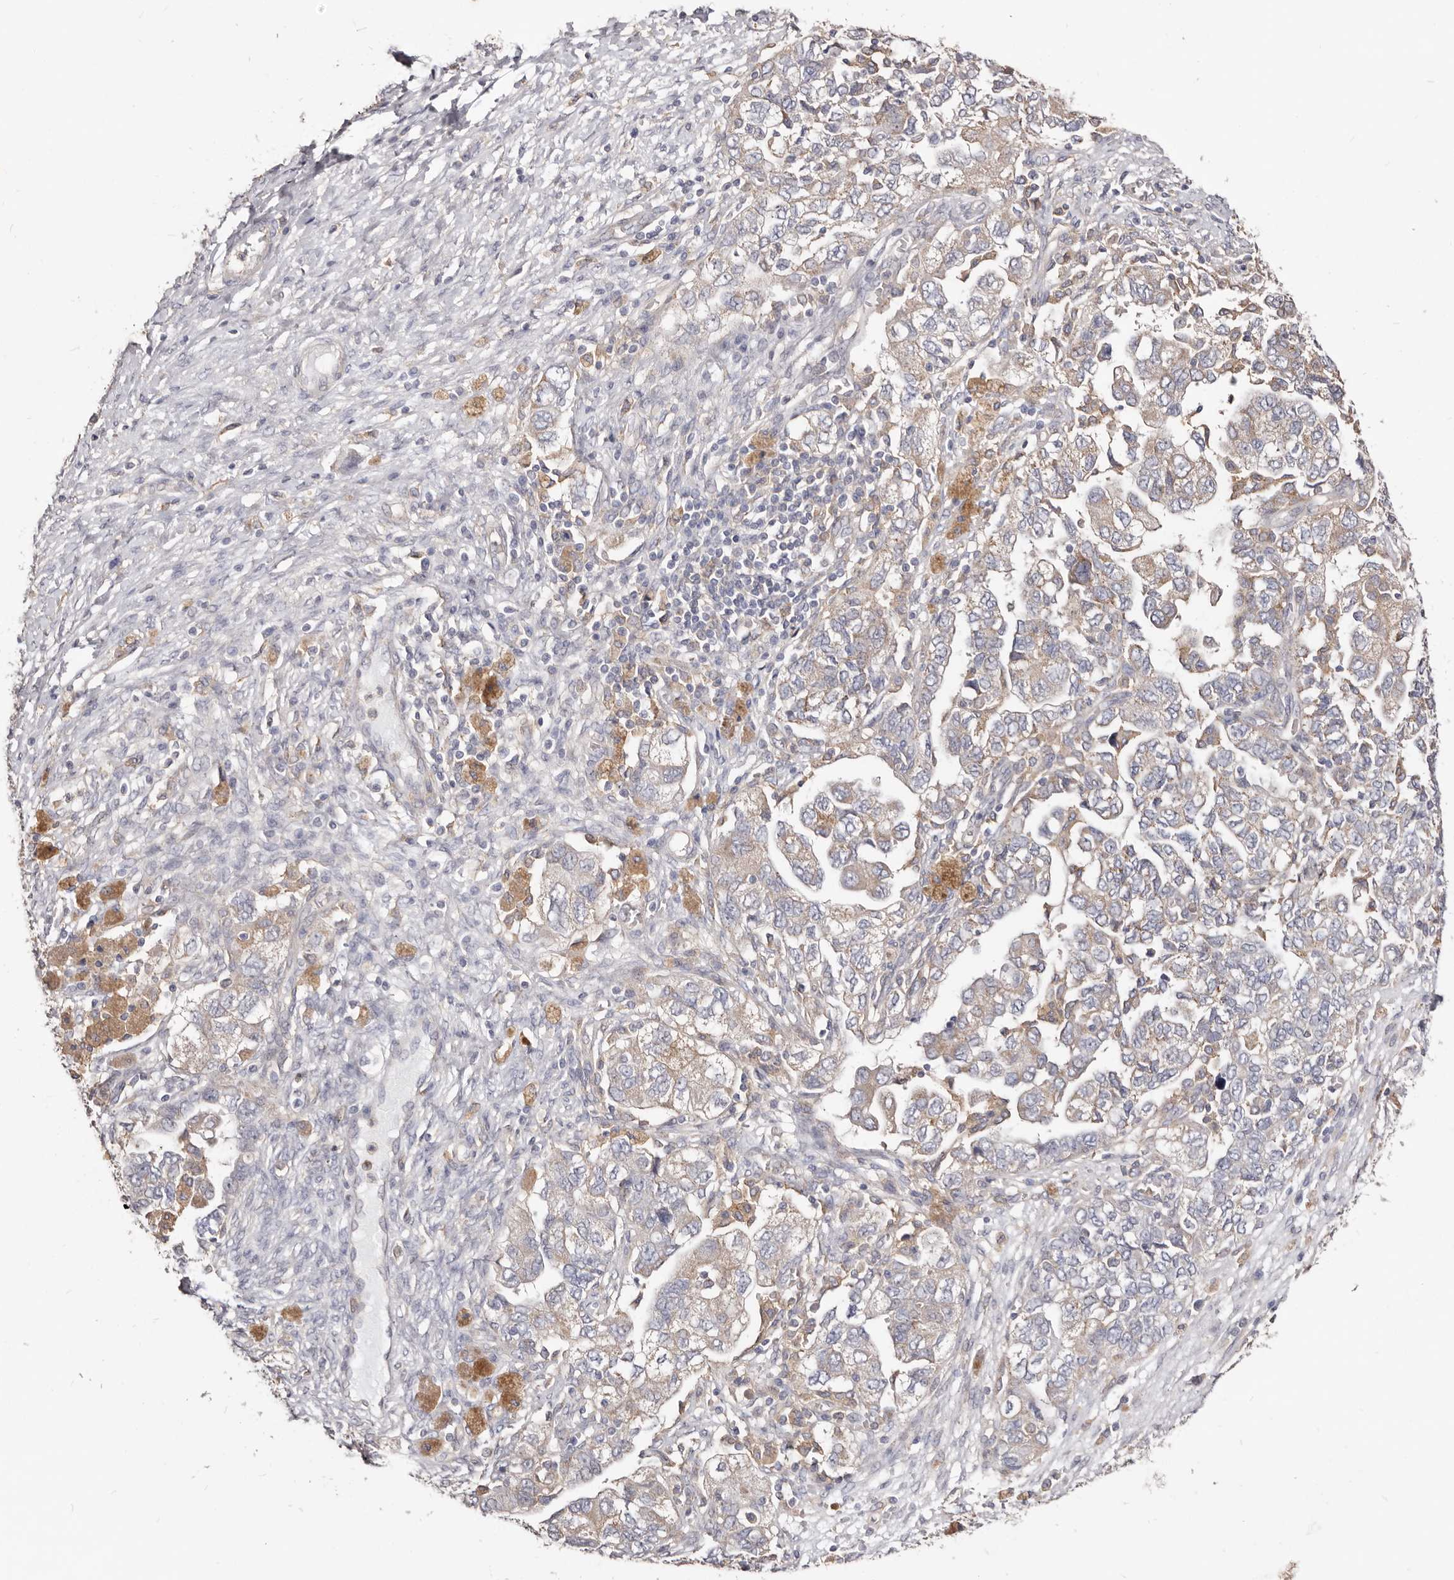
{"staining": {"intensity": "weak", "quantity": "25%-75%", "location": "cytoplasmic/membranous"}, "tissue": "ovarian cancer", "cell_type": "Tumor cells", "image_type": "cancer", "snomed": [{"axis": "morphology", "description": "Carcinoma, NOS"}, {"axis": "morphology", "description": "Cystadenocarcinoma, serous, NOS"}, {"axis": "topography", "description": "Ovary"}], "caption": "The histopathology image displays a brown stain indicating the presence of a protein in the cytoplasmic/membranous of tumor cells in ovarian serous cystadenocarcinoma.", "gene": "LRRC25", "patient": {"sex": "female", "age": 69}}